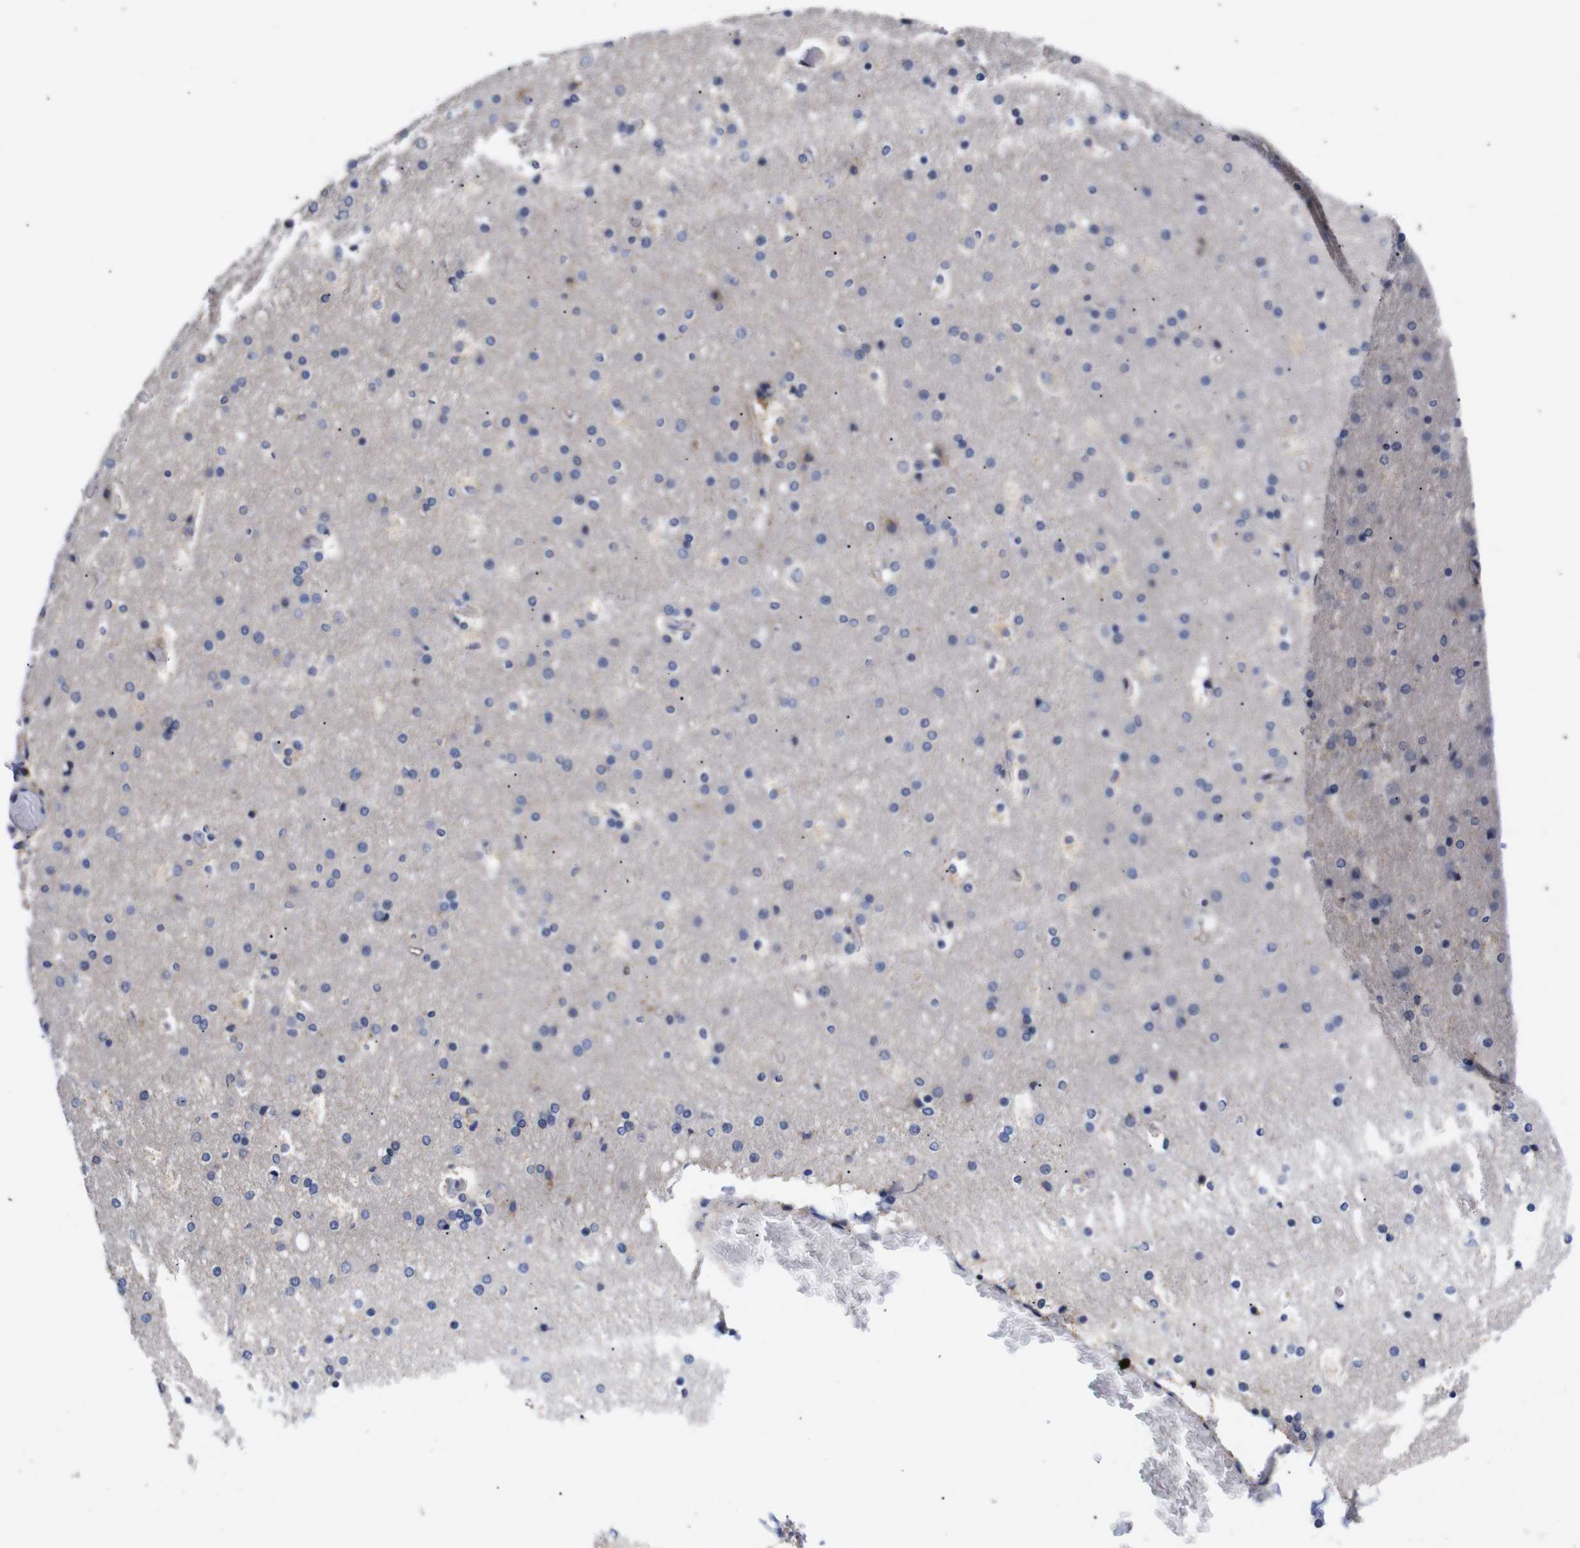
{"staining": {"intensity": "weak", "quantity": "25%-75%", "location": "cytoplasmic/membranous"}, "tissue": "cerebral cortex", "cell_type": "Endothelial cells", "image_type": "normal", "snomed": [{"axis": "morphology", "description": "Normal tissue, NOS"}, {"axis": "topography", "description": "Cerebral cortex"}], "caption": "Immunohistochemical staining of benign cerebral cortex demonstrates low levels of weak cytoplasmic/membranous positivity in approximately 25%-75% of endothelial cells.", "gene": "OPN3", "patient": {"sex": "male", "age": 57}}